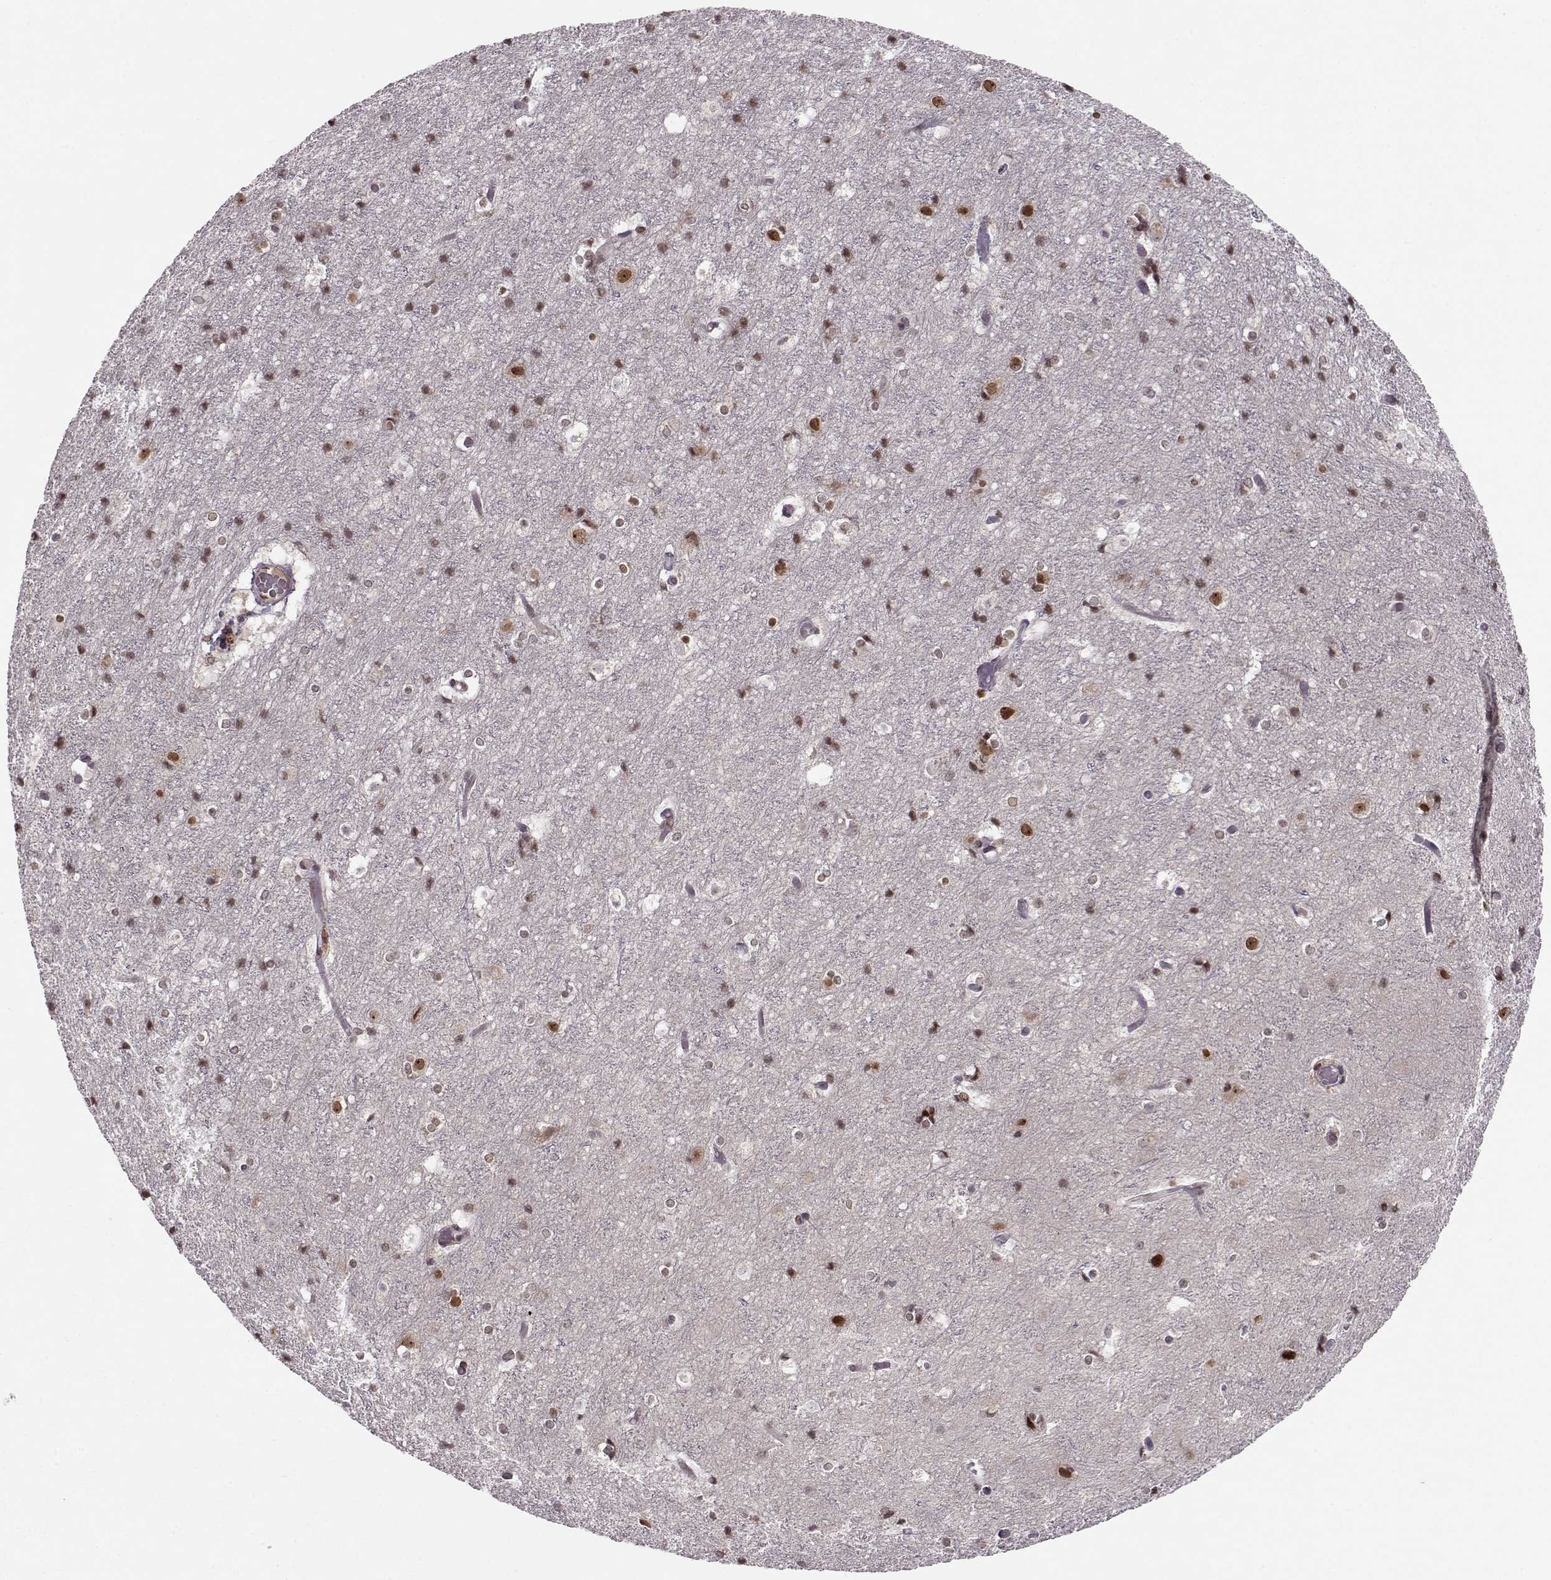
{"staining": {"intensity": "negative", "quantity": "none", "location": "none"}, "tissue": "cerebral cortex", "cell_type": "Endothelial cells", "image_type": "normal", "snomed": [{"axis": "morphology", "description": "Normal tissue, NOS"}, {"axis": "topography", "description": "Cerebral cortex"}], "caption": "DAB (3,3'-diaminobenzidine) immunohistochemical staining of normal human cerebral cortex displays no significant expression in endothelial cells.", "gene": "RAI1", "patient": {"sex": "female", "age": 52}}